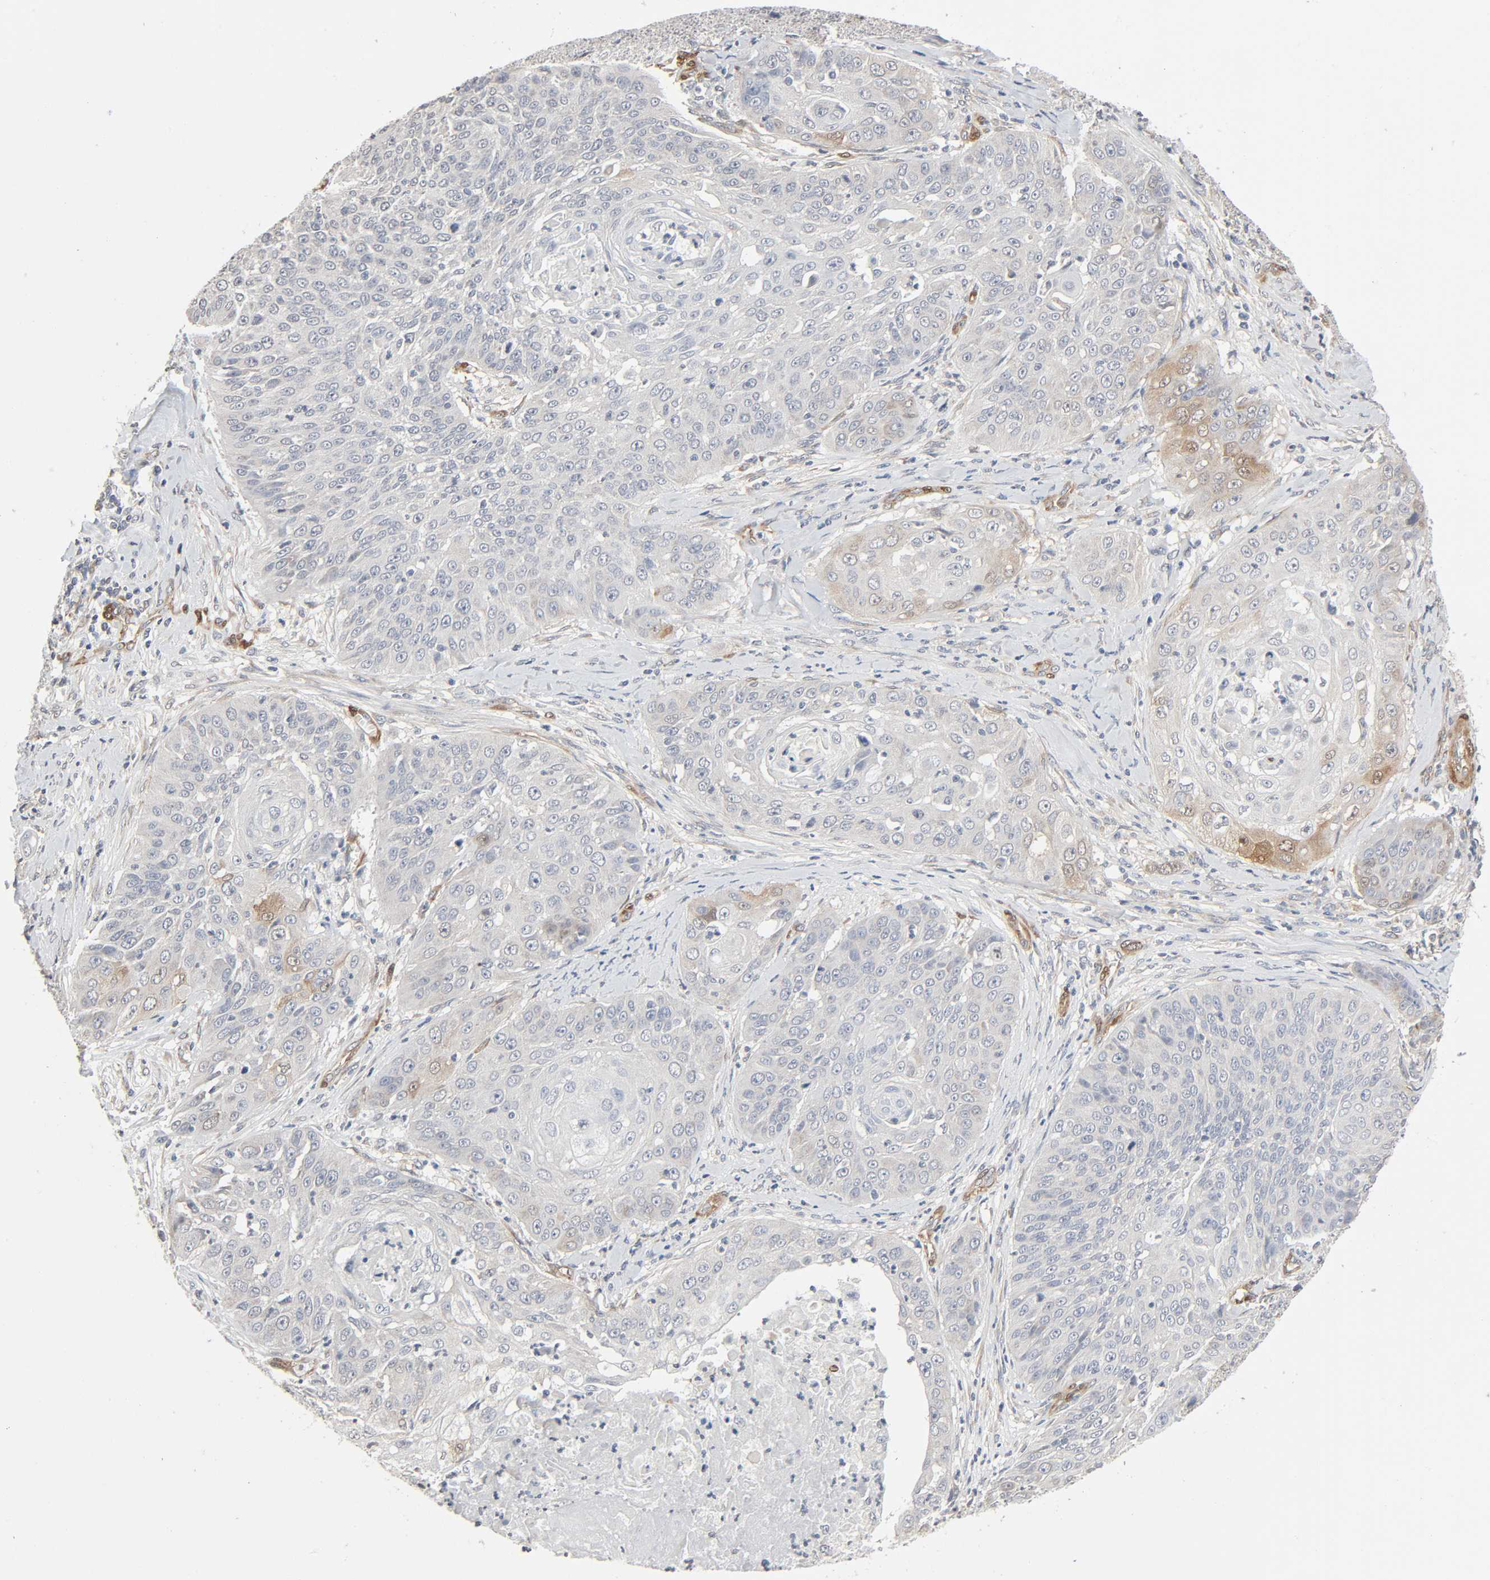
{"staining": {"intensity": "weak", "quantity": "<25%", "location": "cytoplasmic/membranous"}, "tissue": "cervical cancer", "cell_type": "Tumor cells", "image_type": "cancer", "snomed": [{"axis": "morphology", "description": "Squamous cell carcinoma, NOS"}, {"axis": "topography", "description": "Cervix"}], "caption": "High power microscopy micrograph of an IHC histopathology image of cervical cancer, revealing no significant positivity in tumor cells.", "gene": "PTK2", "patient": {"sex": "female", "age": 64}}